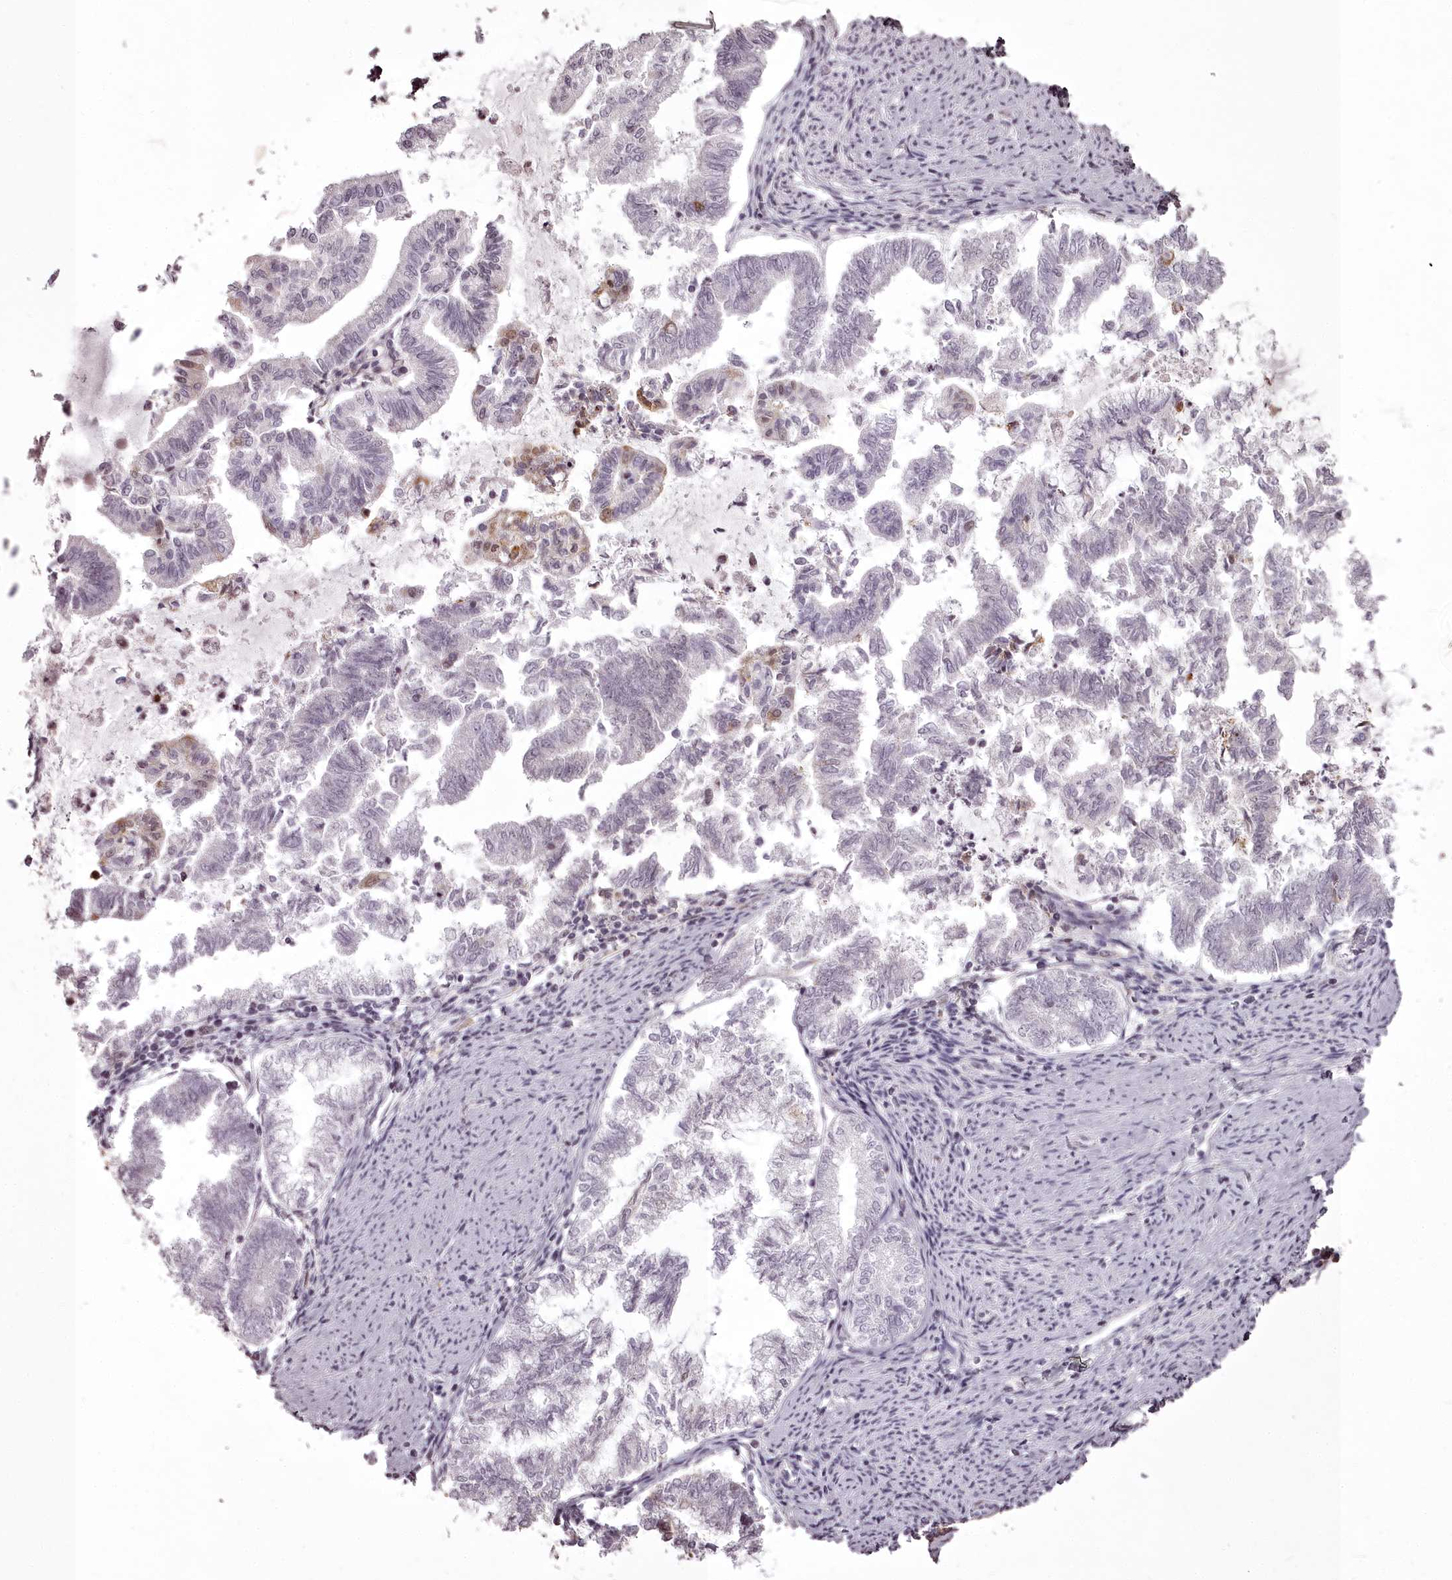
{"staining": {"intensity": "strong", "quantity": "25%-75%", "location": "cytoplasmic/membranous"}, "tissue": "endometrial cancer", "cell_type": "Tumor cells", "image_type": "cancer", "snomed": [{"axis": "morphology", "description": "Adenocarcinoma, NOS"}, {"axis": "topography", "description": "Endometrium"}], "caption": "IHC micrograph of endometrial adenocarcinoma stained for a protein (brown), which exhibits high levels of strong cytoplasmic/membranous staining in about 25%-75% of tumor cells.", "gene": "CHCHD2", "patient": {"sex": "female", "age": 79}}